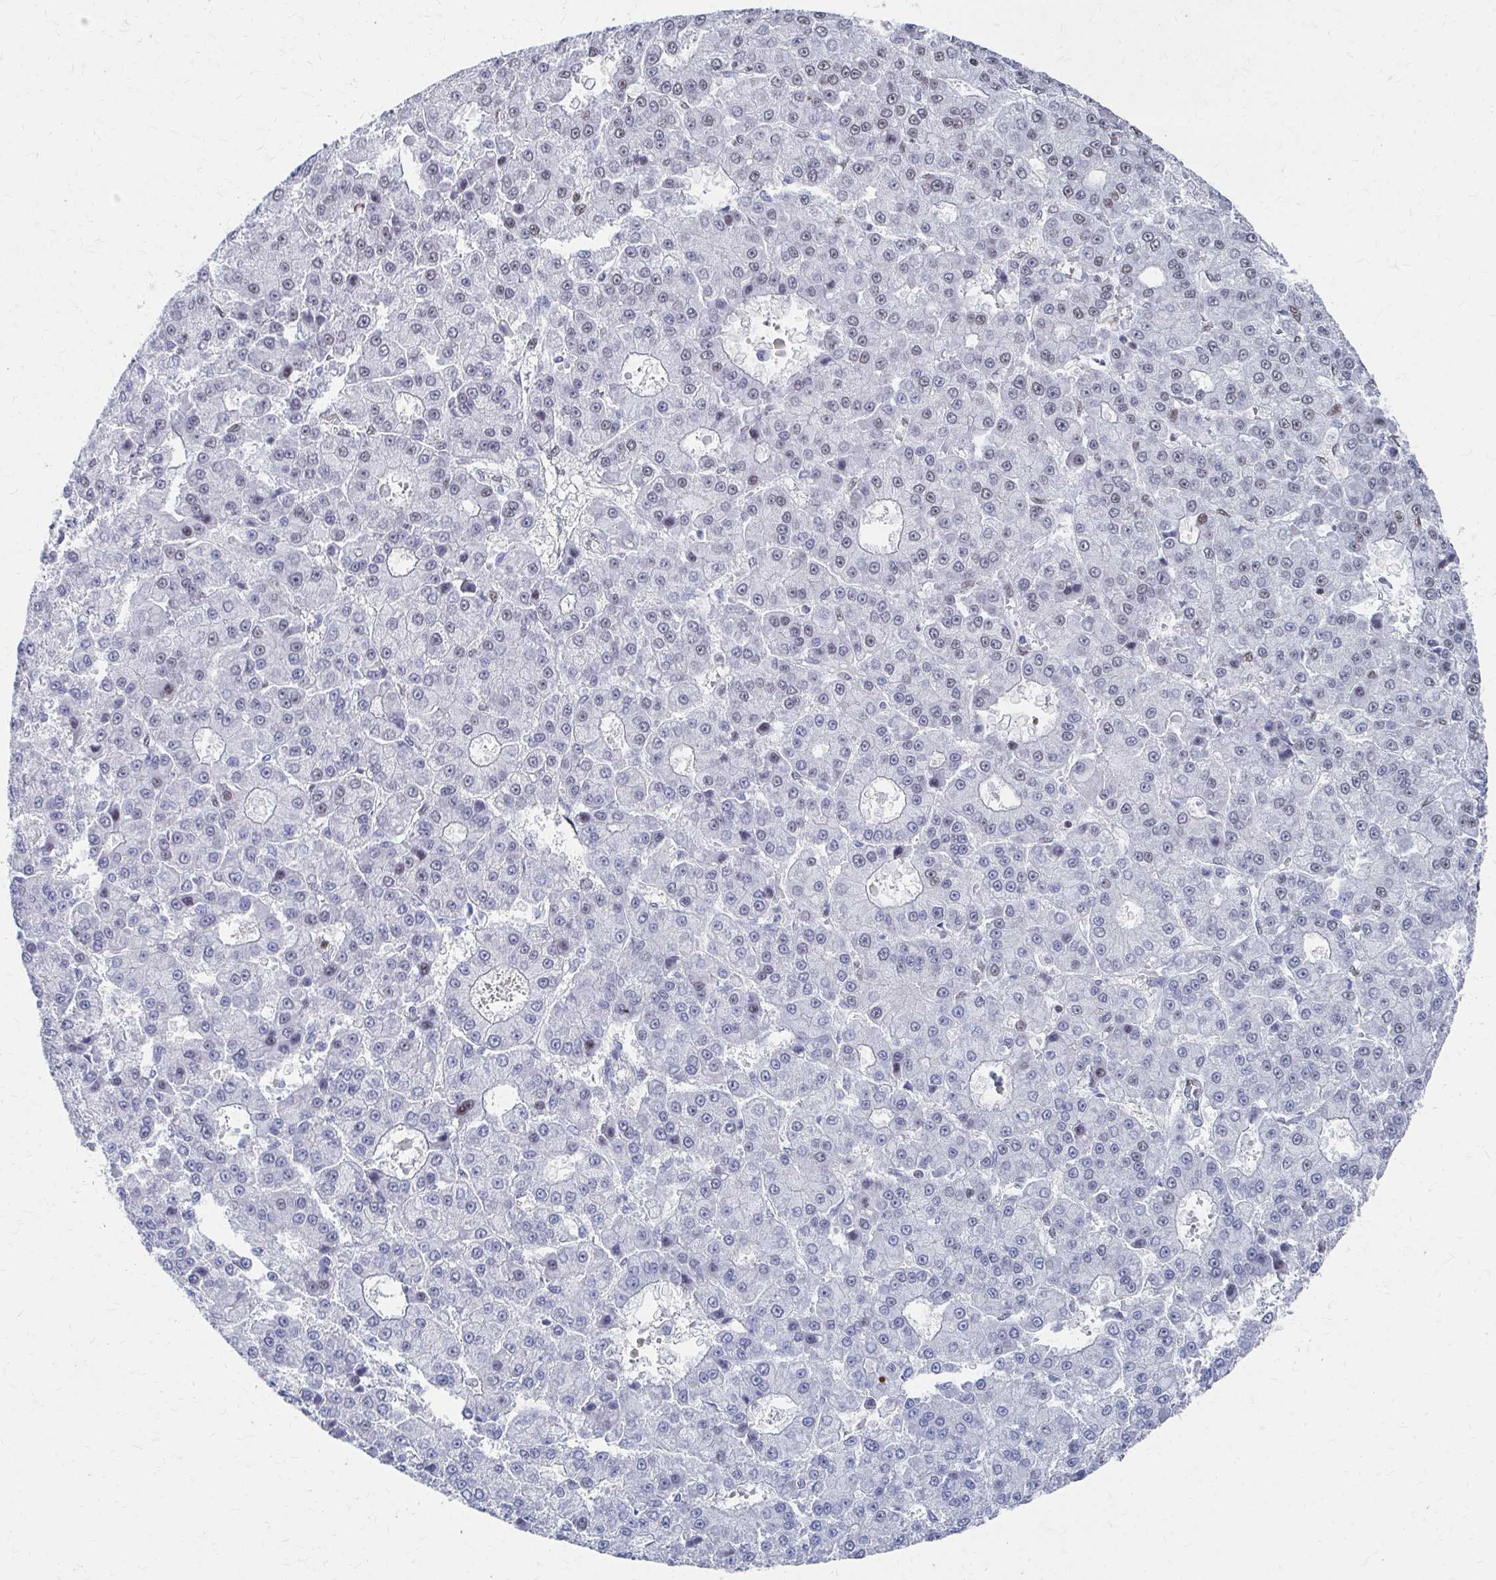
{"staining": {"intensity": "weak", "quantity": "<25%", "location": "nuclear"}, "tissue": "liver cancer", "cell_type": "Tumor cells", "image_type": "cancer", "snomed": [{"axis": "morphology", "description": "Carcinoma, Hepatocellular, NOS"}, {"axis": "topography", "description": "Liver"}], "caption": "The histopathology image demonstrates no significant positivity in tumor cells of hepatocellular carcinoma (liver).", "gene": "CDIN1", "patient": {"sex": "male", "age": 70}}